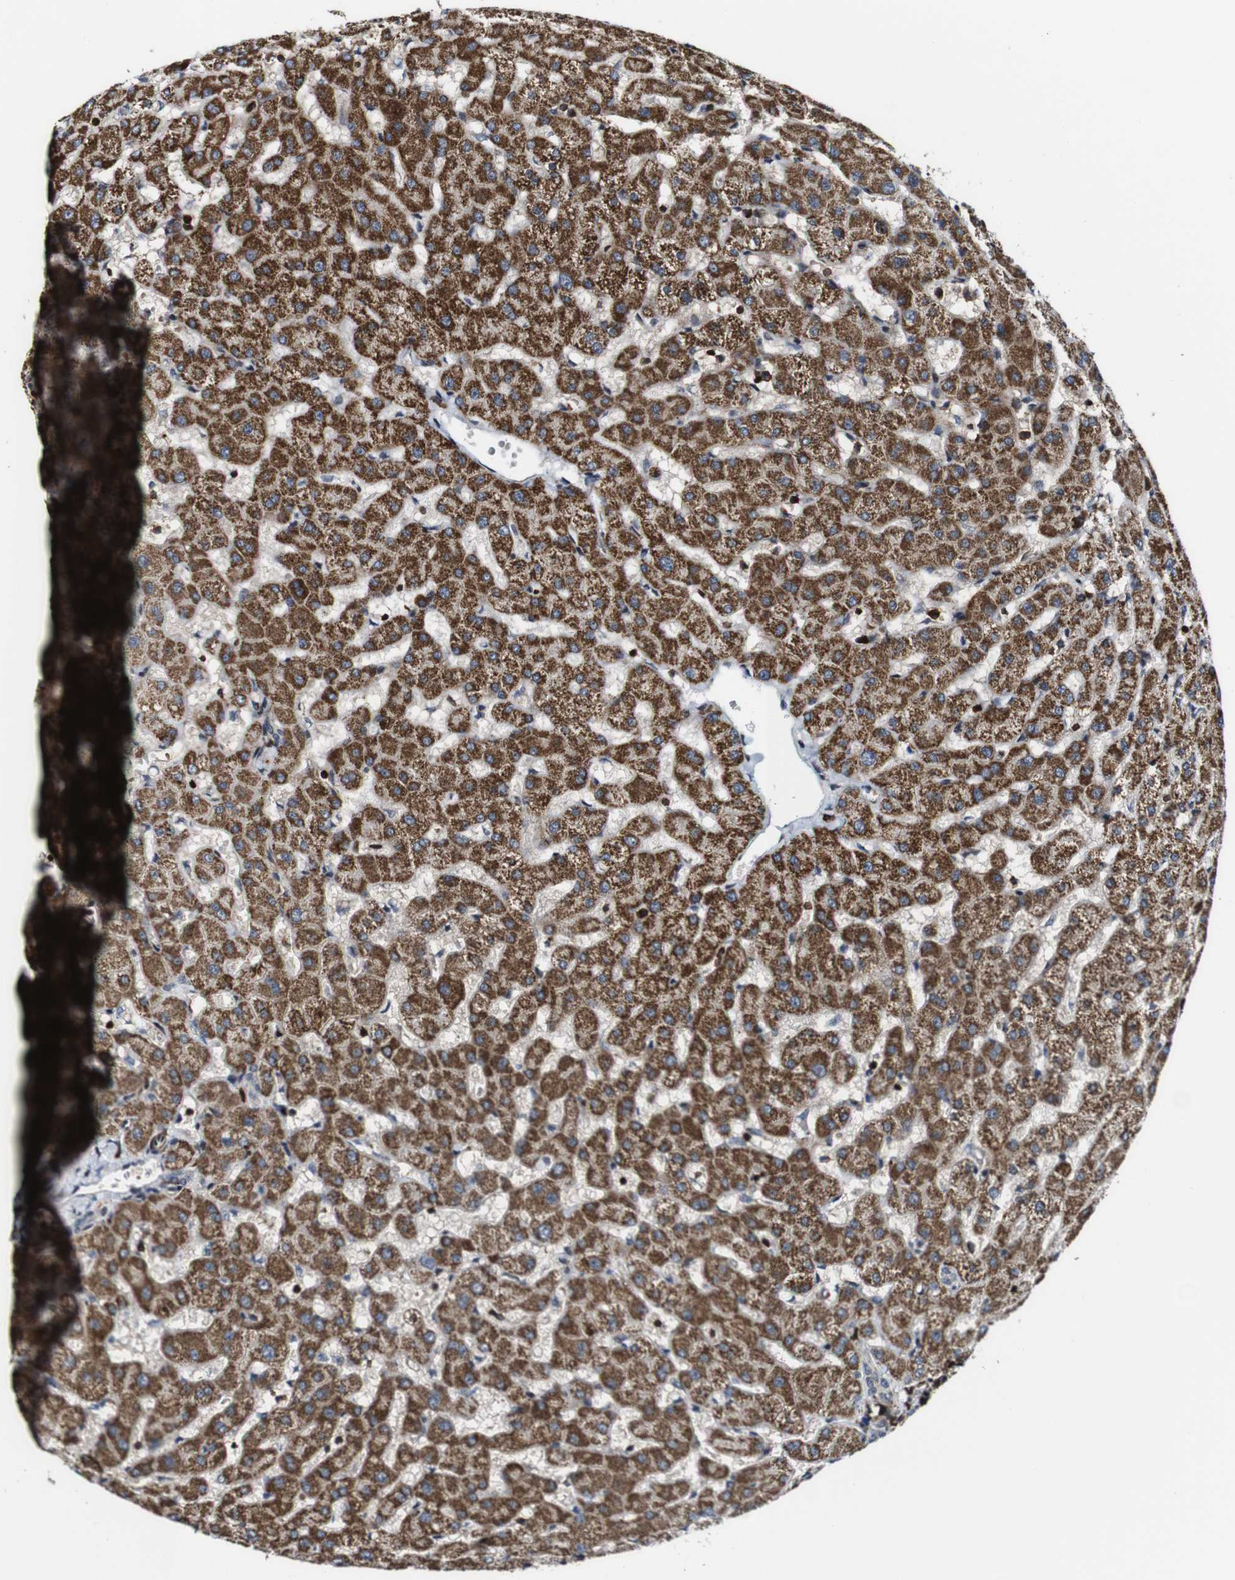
{"staining": {"intensity": "negative", "quantity": "none", "location": "none"}, "tissue": "liver", "cell_type": "Cholangiocytes", "image_type": "normal", "snomed": [{"axis": "morphology", "description": "Normal tissue, NOS"}, {"axis": "topography", "description": "Liver"}], "caption": "DAB immunohistochemical staining of benign liver demonstrates no significant positivity in cholangiocytes.", "gene": "JAK2", "patient": {"sex": "female", "age": 63}}